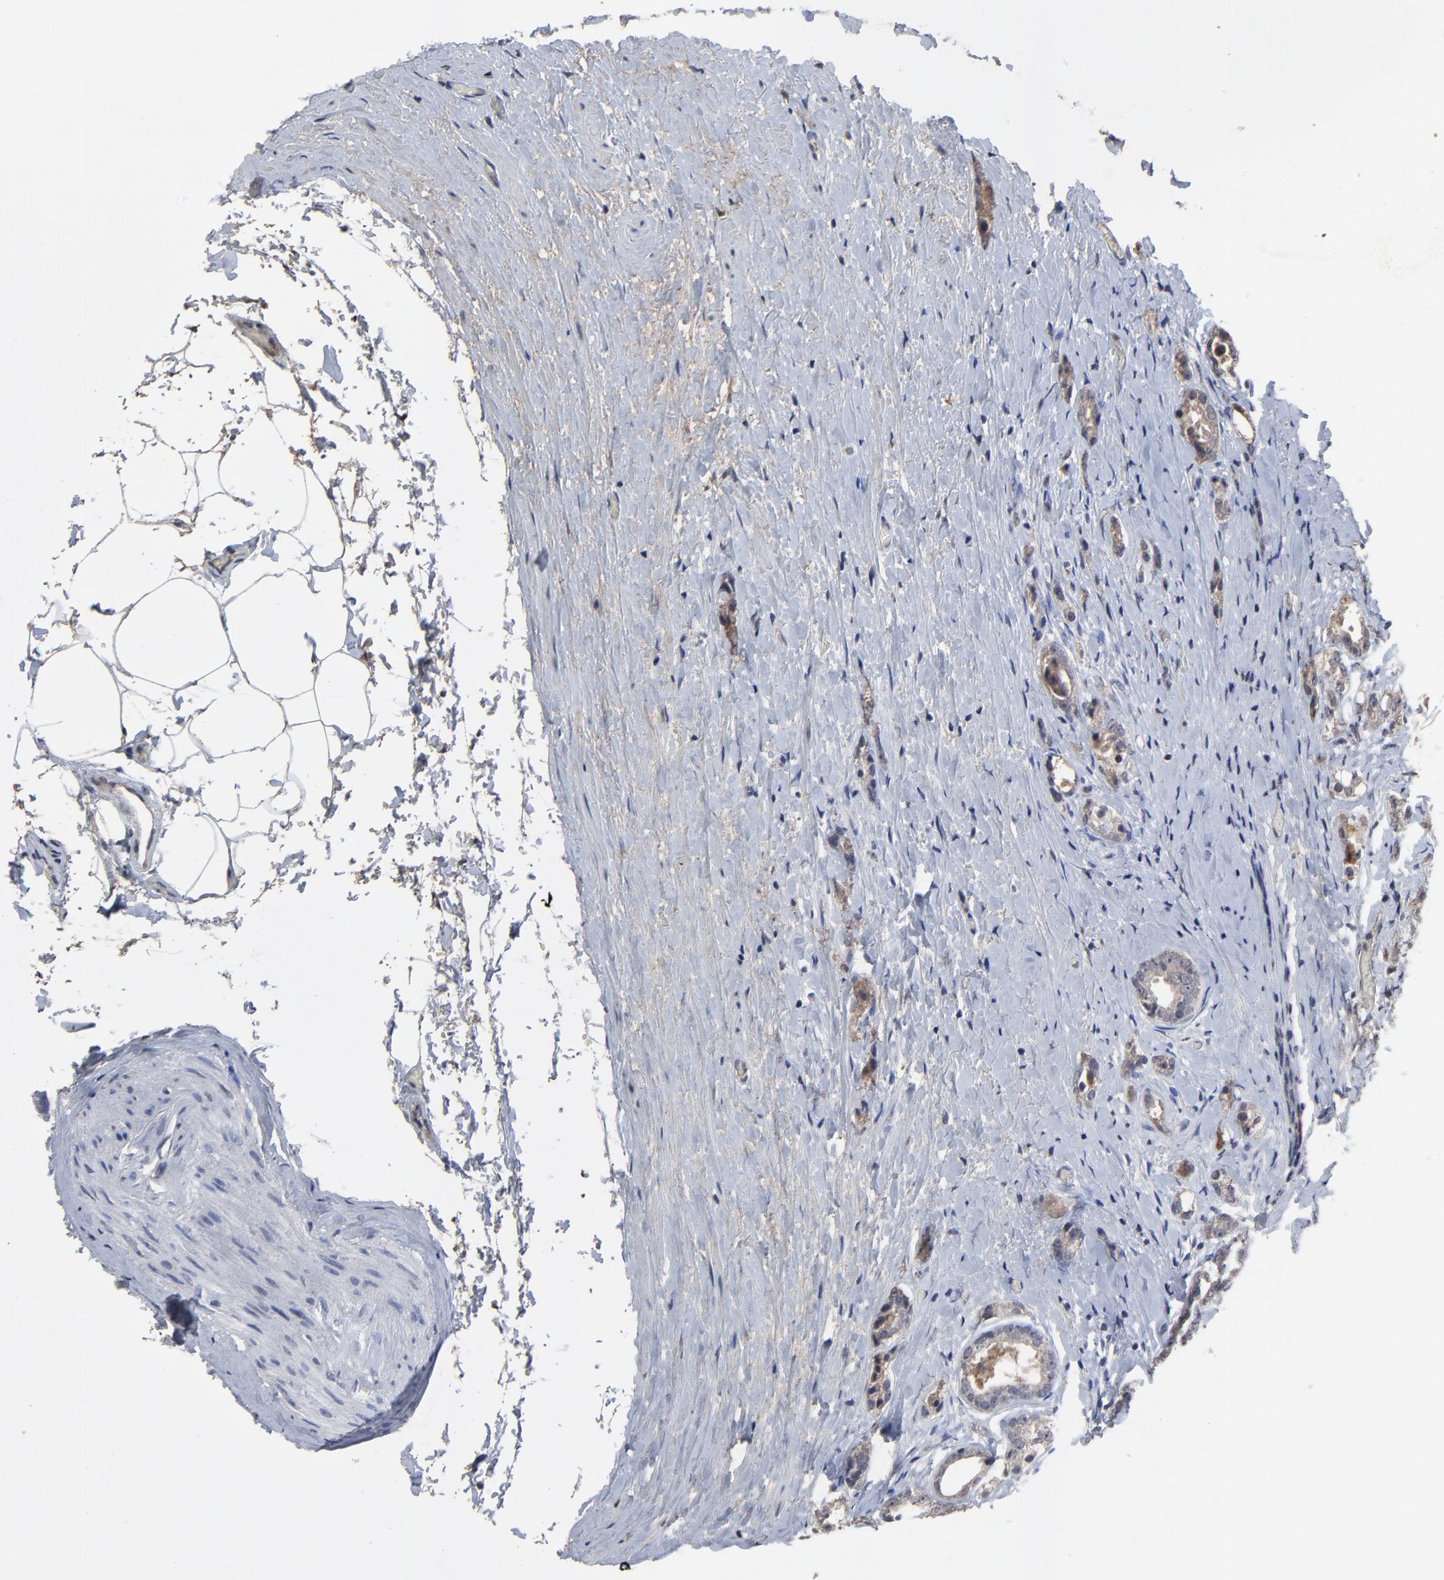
{"staining": {"intensity": "weak", "quantity": ">75%", "location": "cytoplasmic/membranous"}, "tissue": "prostate cancer", "cell_type": "Tumor cells", "image_type": "cancer", "snomed": [{"axis": "morphology", "description": "Adenocarcinoma, Medium grade"}, {"axis": "topography", "description": "Prostate"}], "caption": "Tumor cells display low levels of weak cytoplasmic/membranous expression in about >75% of cells in human prostate cancer (adenocarcinoma (medium-grade)). (brown staining indicates protein expression, while blue staining denotes nuclei).", "gene": "VPREB3", "patient": {"sex": "male", "age": 59}}